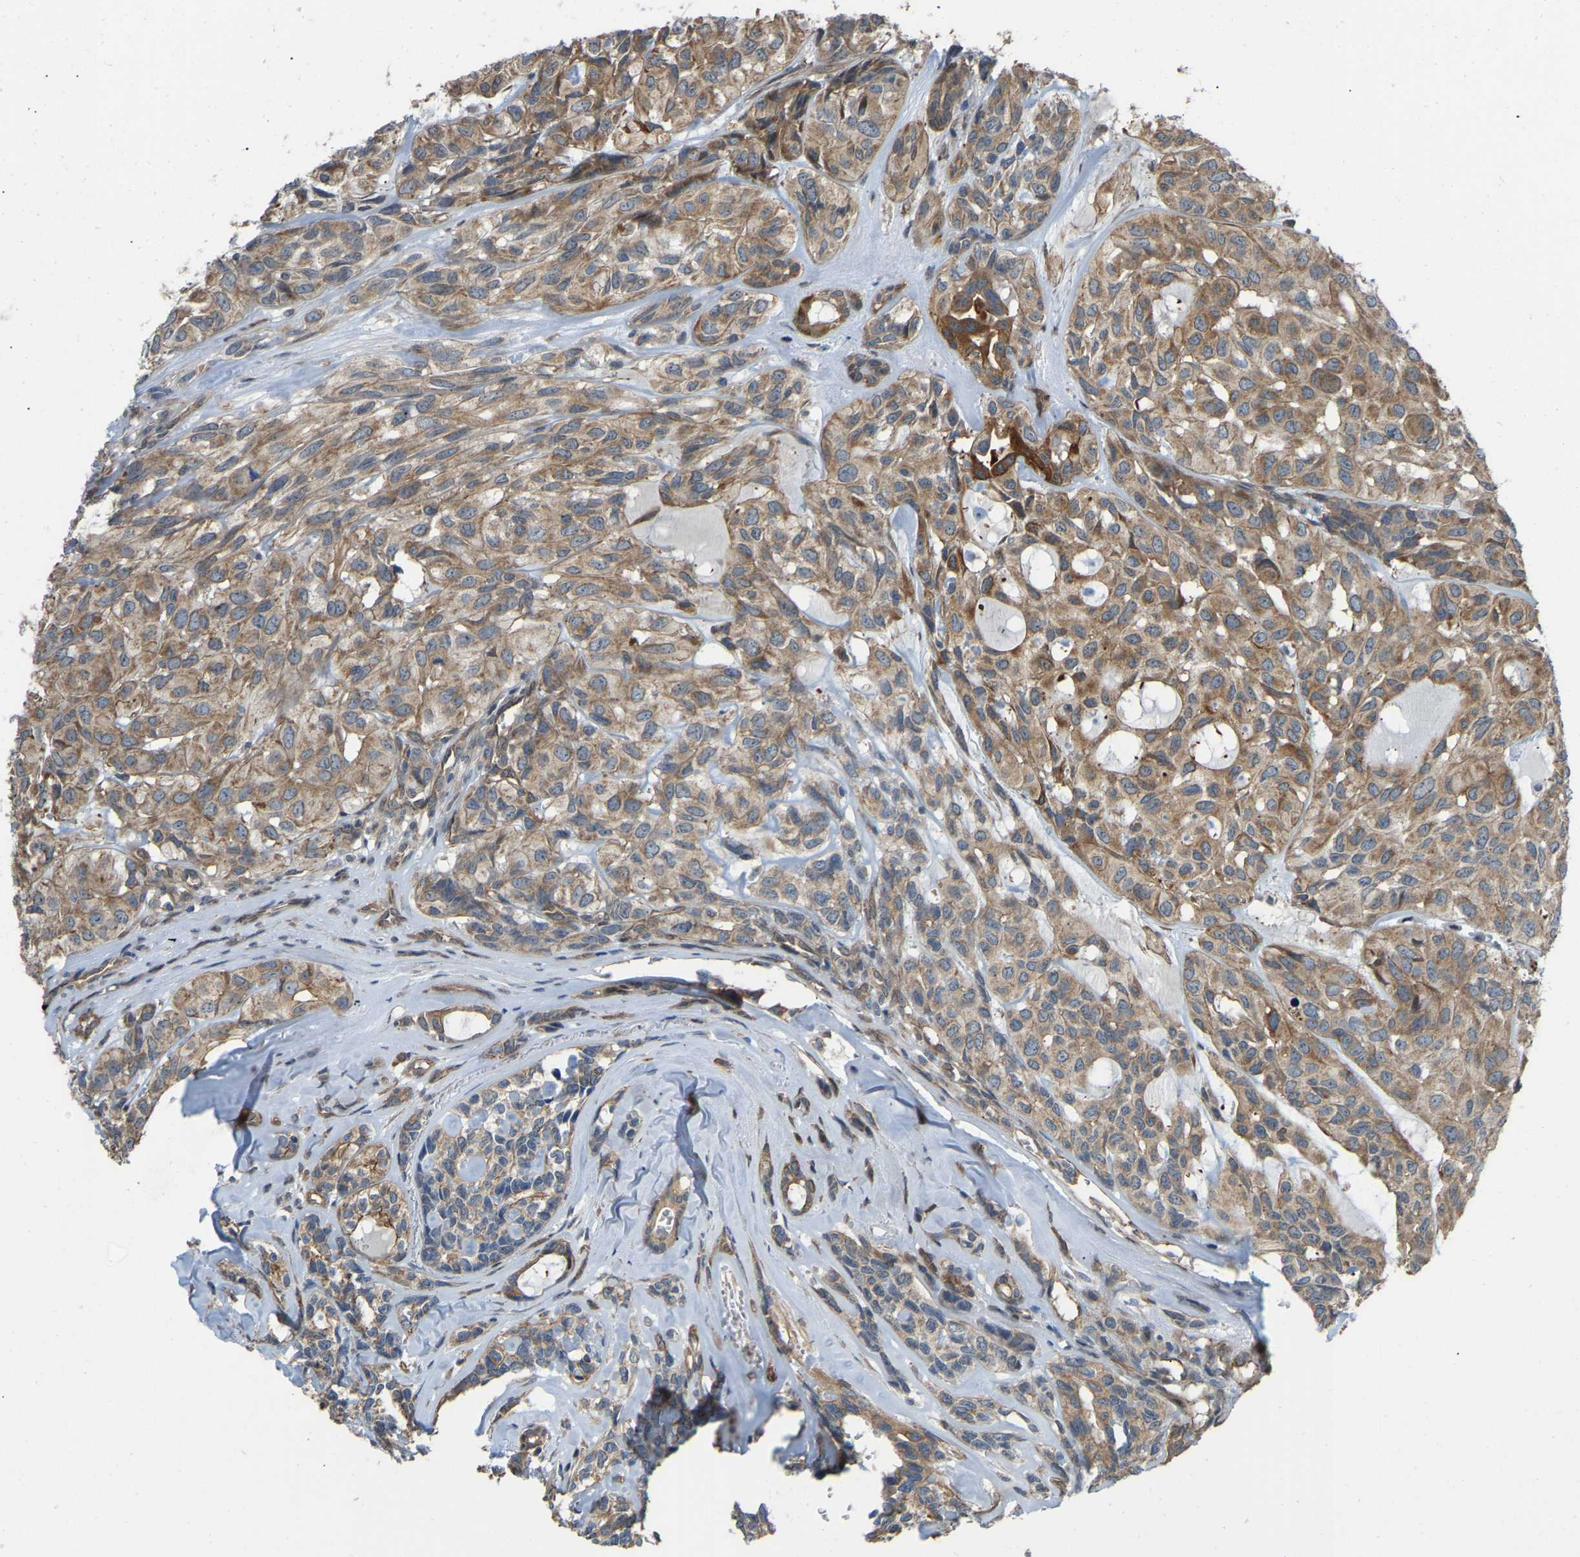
{"staining": {"intensity": "moderate", "quantity": ">75%", "location": "cytoplasmic/membranous"}, "tissue": "head and neck cancer", "cell_type": "Tumor cells", "image_type": "cancer", "snomed": [{"axis": "morphology", "description": "Adenocarcinoma, NOS"}, {"axis": "topography", "description": "Salivary gland, NOS"}, {"axis": "topography", "description": "Head-Neck"}], "caption": "Immunohistochemistry photomicrograph of neoplastic tissue: adenocarcinoma (head and neck) stained using IHC exhibits medium levels of moderate protein expression localized specifically in the cytoplasmic/membranous of tumor cells, appearing as a cytoplasmic/membranous brown color.", "gene": "C21orf91", "patient": {"sex": "female", "age": 76}}